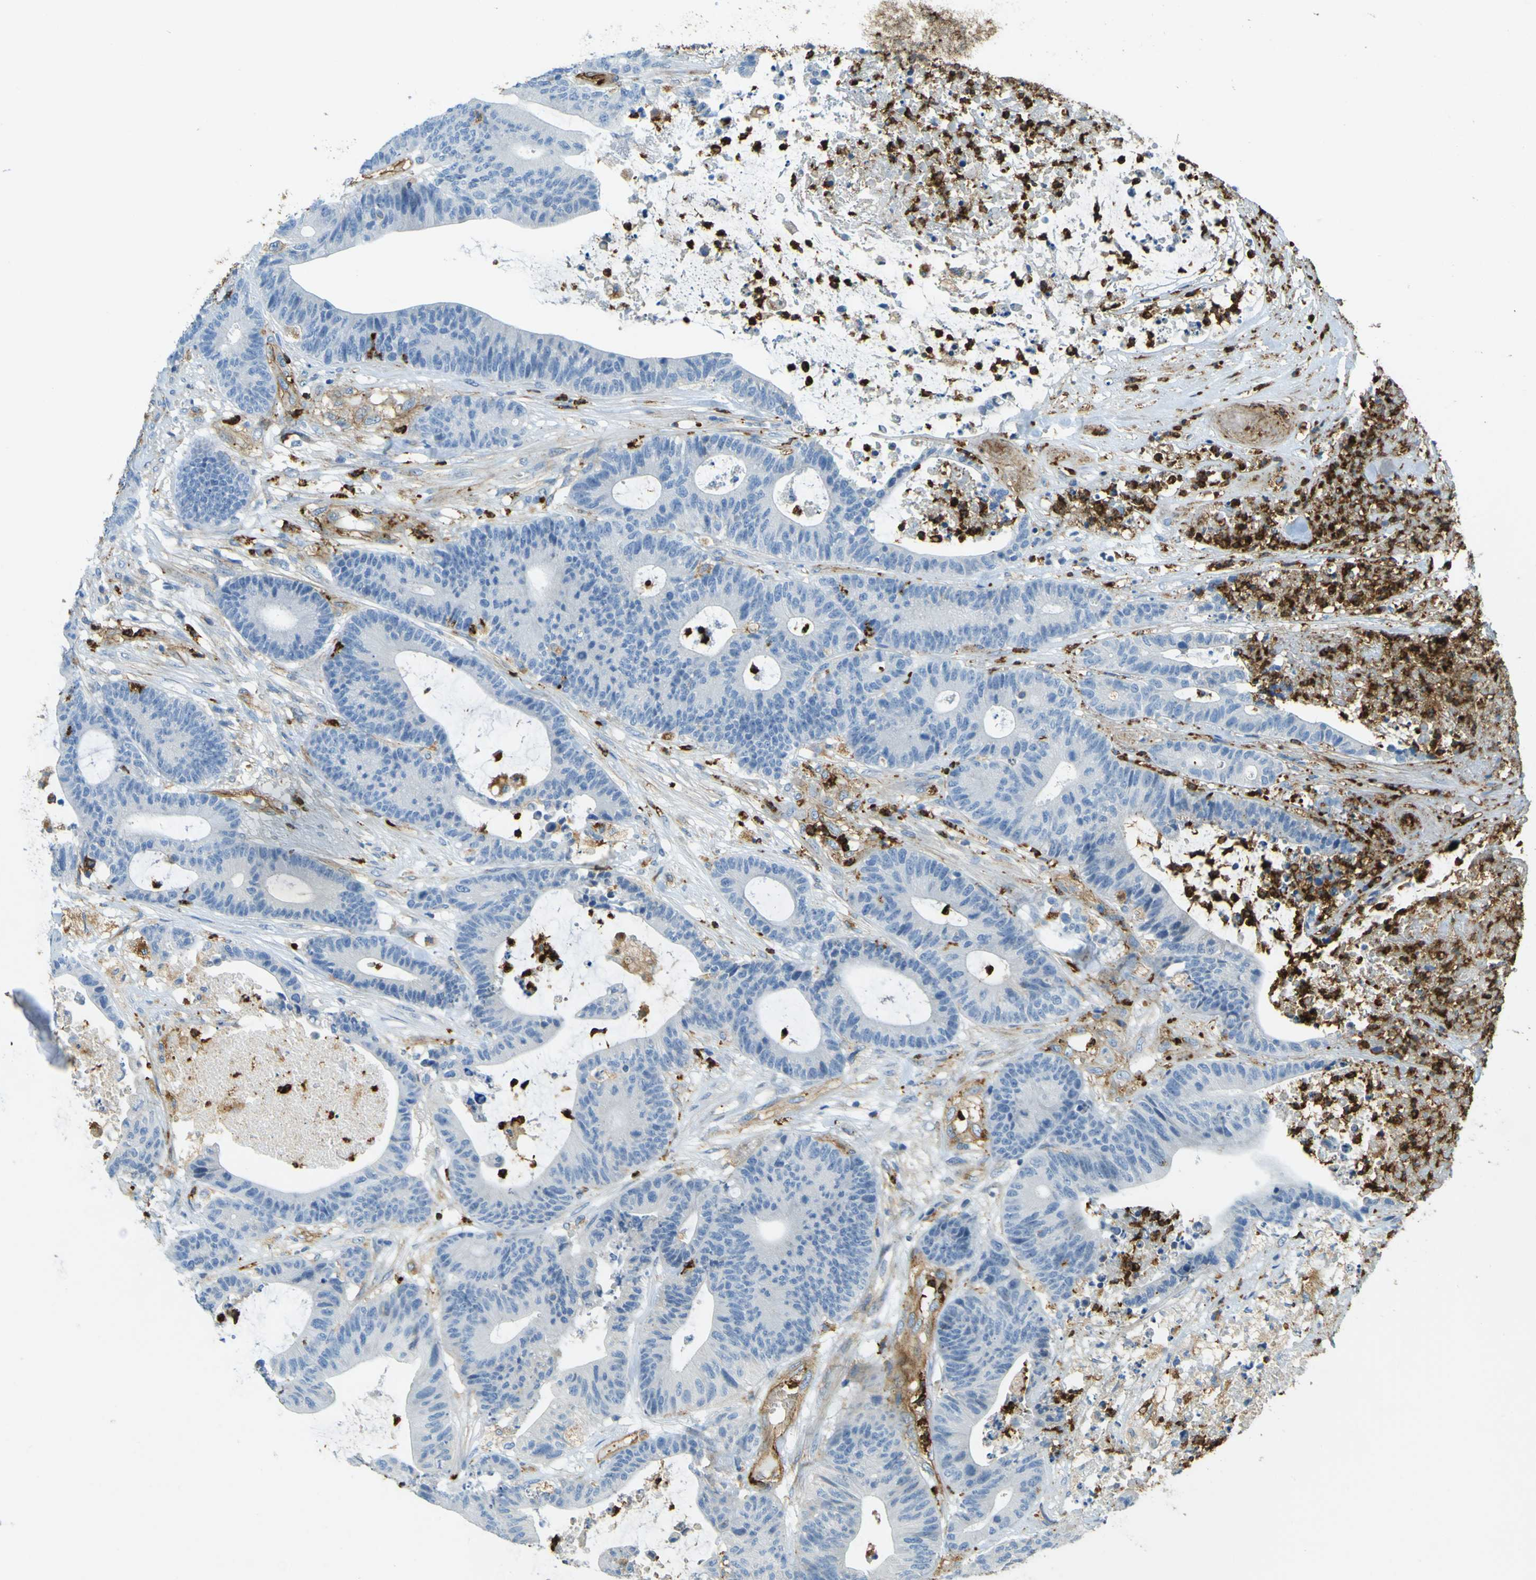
{"staining": {"intensity": "negative", "quantity": "none", "location": "none"}, "tissue": "colorectal cancer", "cell_type": "Tumor cells", "image_type": "cancer", "snomed": [{"axis": "morphology", "description": "Adenocarcinoma, NOS"}, {"axis": "topography", "description": "Colon"}], "caption": "High power microscopy micrograph of an IHC image of colorectal cancer (adenocarcinoma), revealing no significant staining in tumor cells. (Immunohistochemistry, brightfield microscopy, high magnification).", "gene": "PLXDC1", "patient": {"sex": "female", "age": 84}}